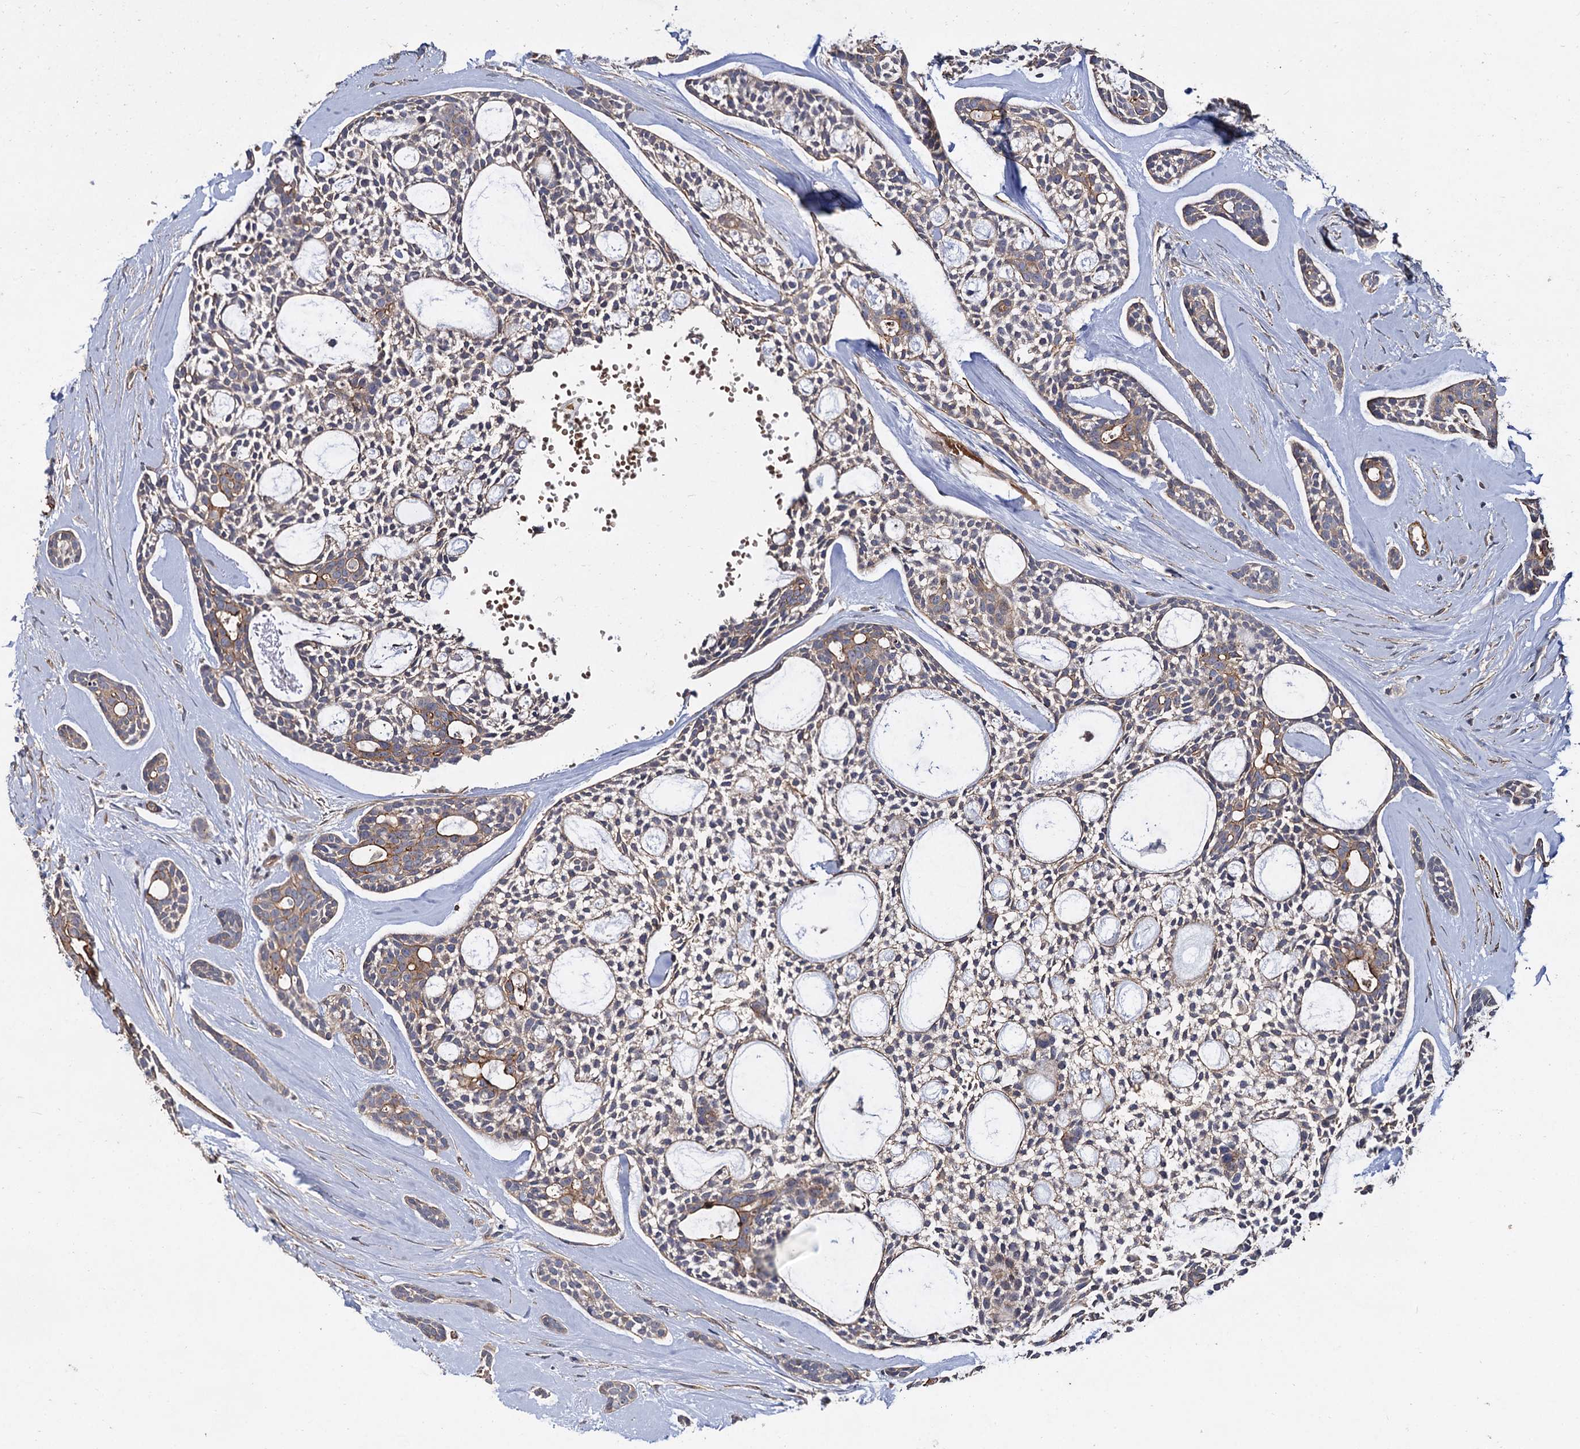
{"staining": {"intensity": "moderate", "quantity": "25%-75%", "location": "cytoplasmic/membranous"}, "tissue": "head and neck cancer", "cell_type": "Tumor cells", "image_type": "cancer", "snomed": [{"axis": "morphology", "description": "Adenocarcinoma, NOS"}, {"axis": "topography", "description": "Subcutis"}, {"axis": "topography", "description": "Head-Neck"}], "caption": "Tumor cells demonstrate medium levels of moderate cytoplasmic/membranous expression in approximately 25%-75% of cells in head and neck cancer (adenocarcinoma).", "gene": "ISM2", "patient": {"sex": "female", "age": 73}}